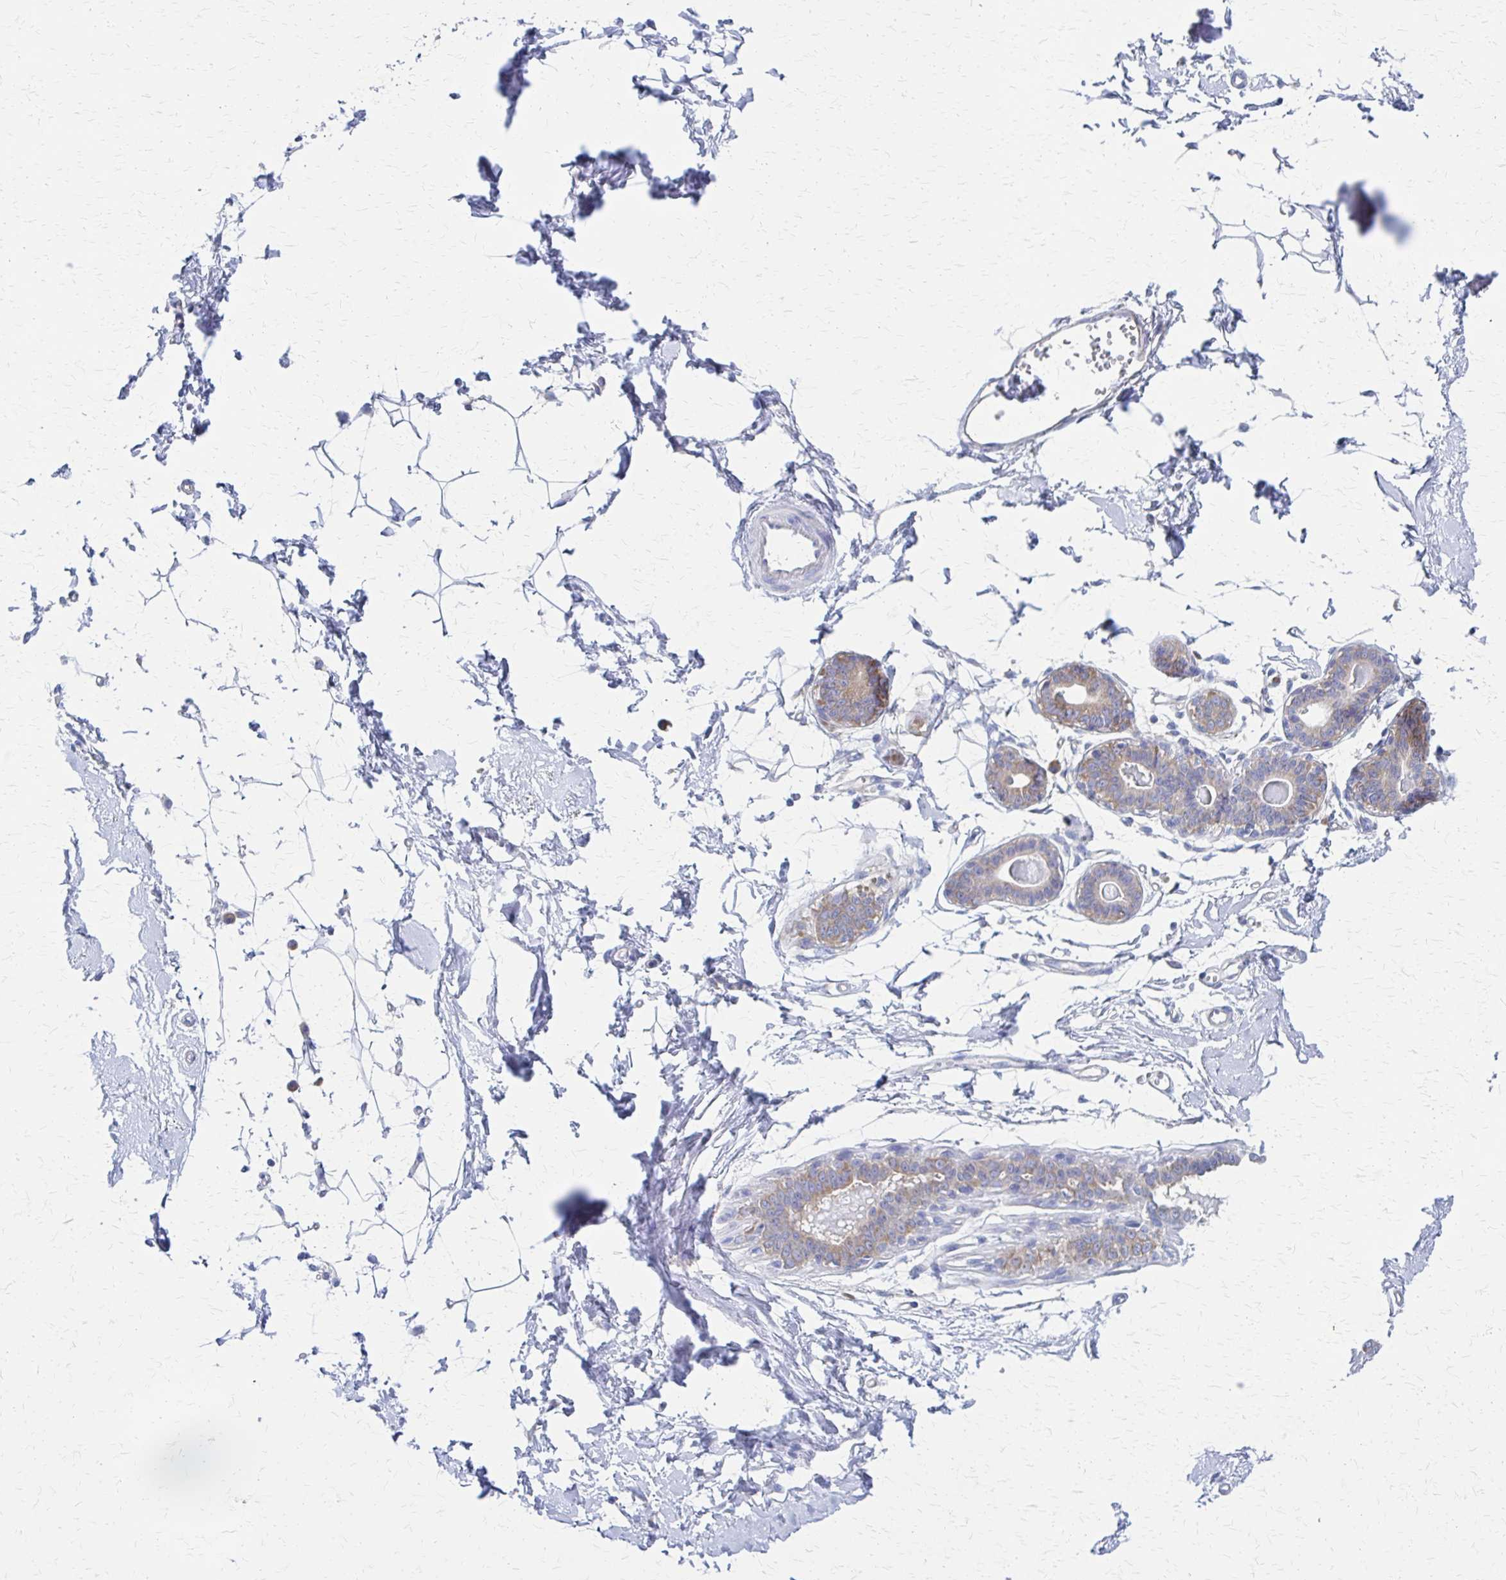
{"staining": {"intensity": "negative", "quantity": "none", "location": "none"}, "tissue": "breast", "cell_type": "Adipocytes", "image_type": "normal", "snomed": [{"axis": "morphology", "description": "Normal tissue, NOS"}, {"axis": "topography", "description": "Breast"}], "caption": "DAB (3,3'-diaminobenzidine) immunohistochemical staining of normal human breast reveals no significant expression in adipocytes.", "gene": "RPL27A", "patient": {"sex": "female", "age": 45}}